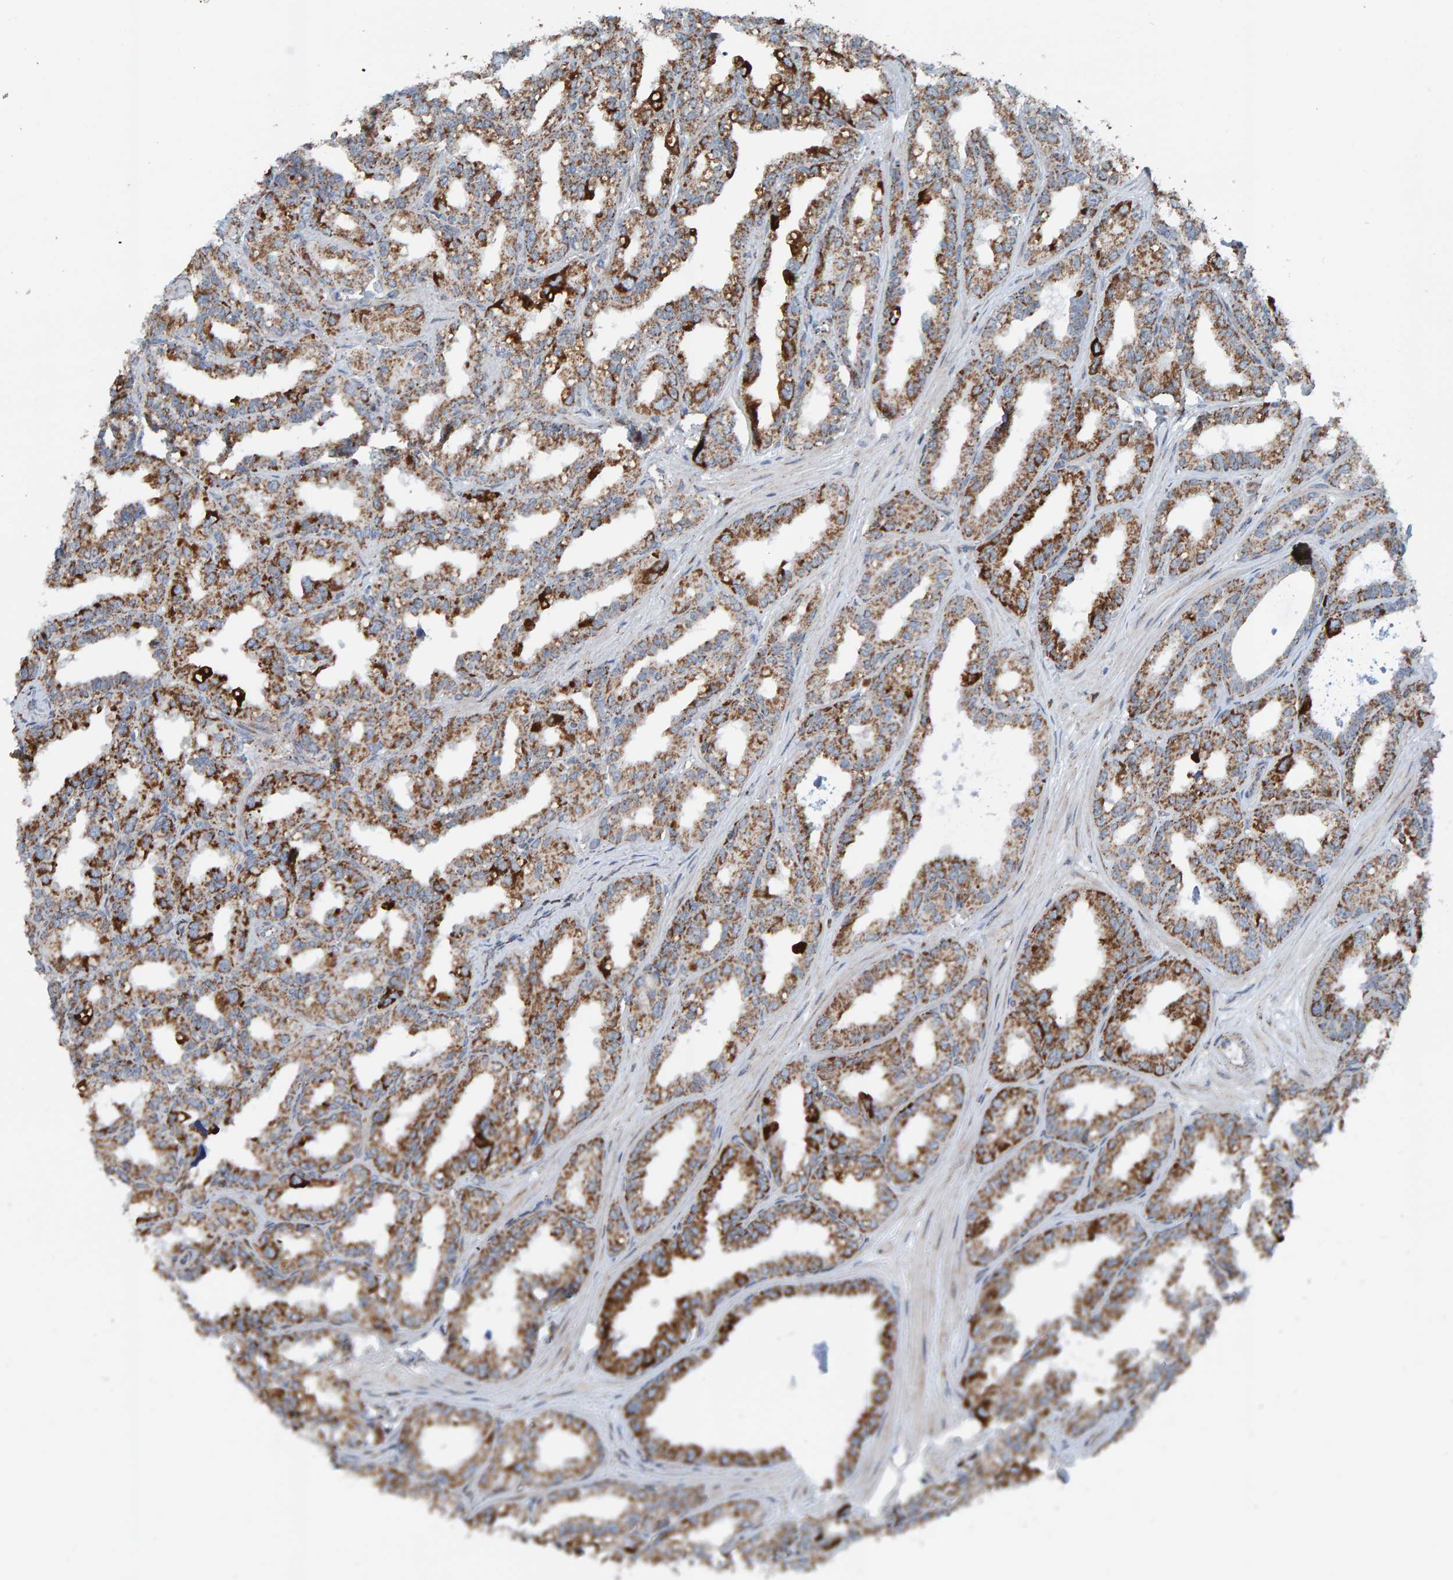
{"staining": {"intensity": "strong", "quantity": "25%-75%", "location": "cytoplasmic/membranous"}, "tissue": "seminal vesicle", "cell_type": "Glandular cells", "image_type": "normal", "snomed": [{"axis": "morphology", "description": "Normal tissue, NOS"}, {"axis": "topography", "description": "Prostate"}, {"axis": "topography", "description": "Seminal veicle"}], "caption": "Immunohistochemistry (IHC) of normal human seminal vesicle exhibits high levels of strong cytoplasmic/membranous staining in about 25%-75% of glandular cells.", "gene": "ZNF48", "patient": {"sex": "male", "age": 51}}